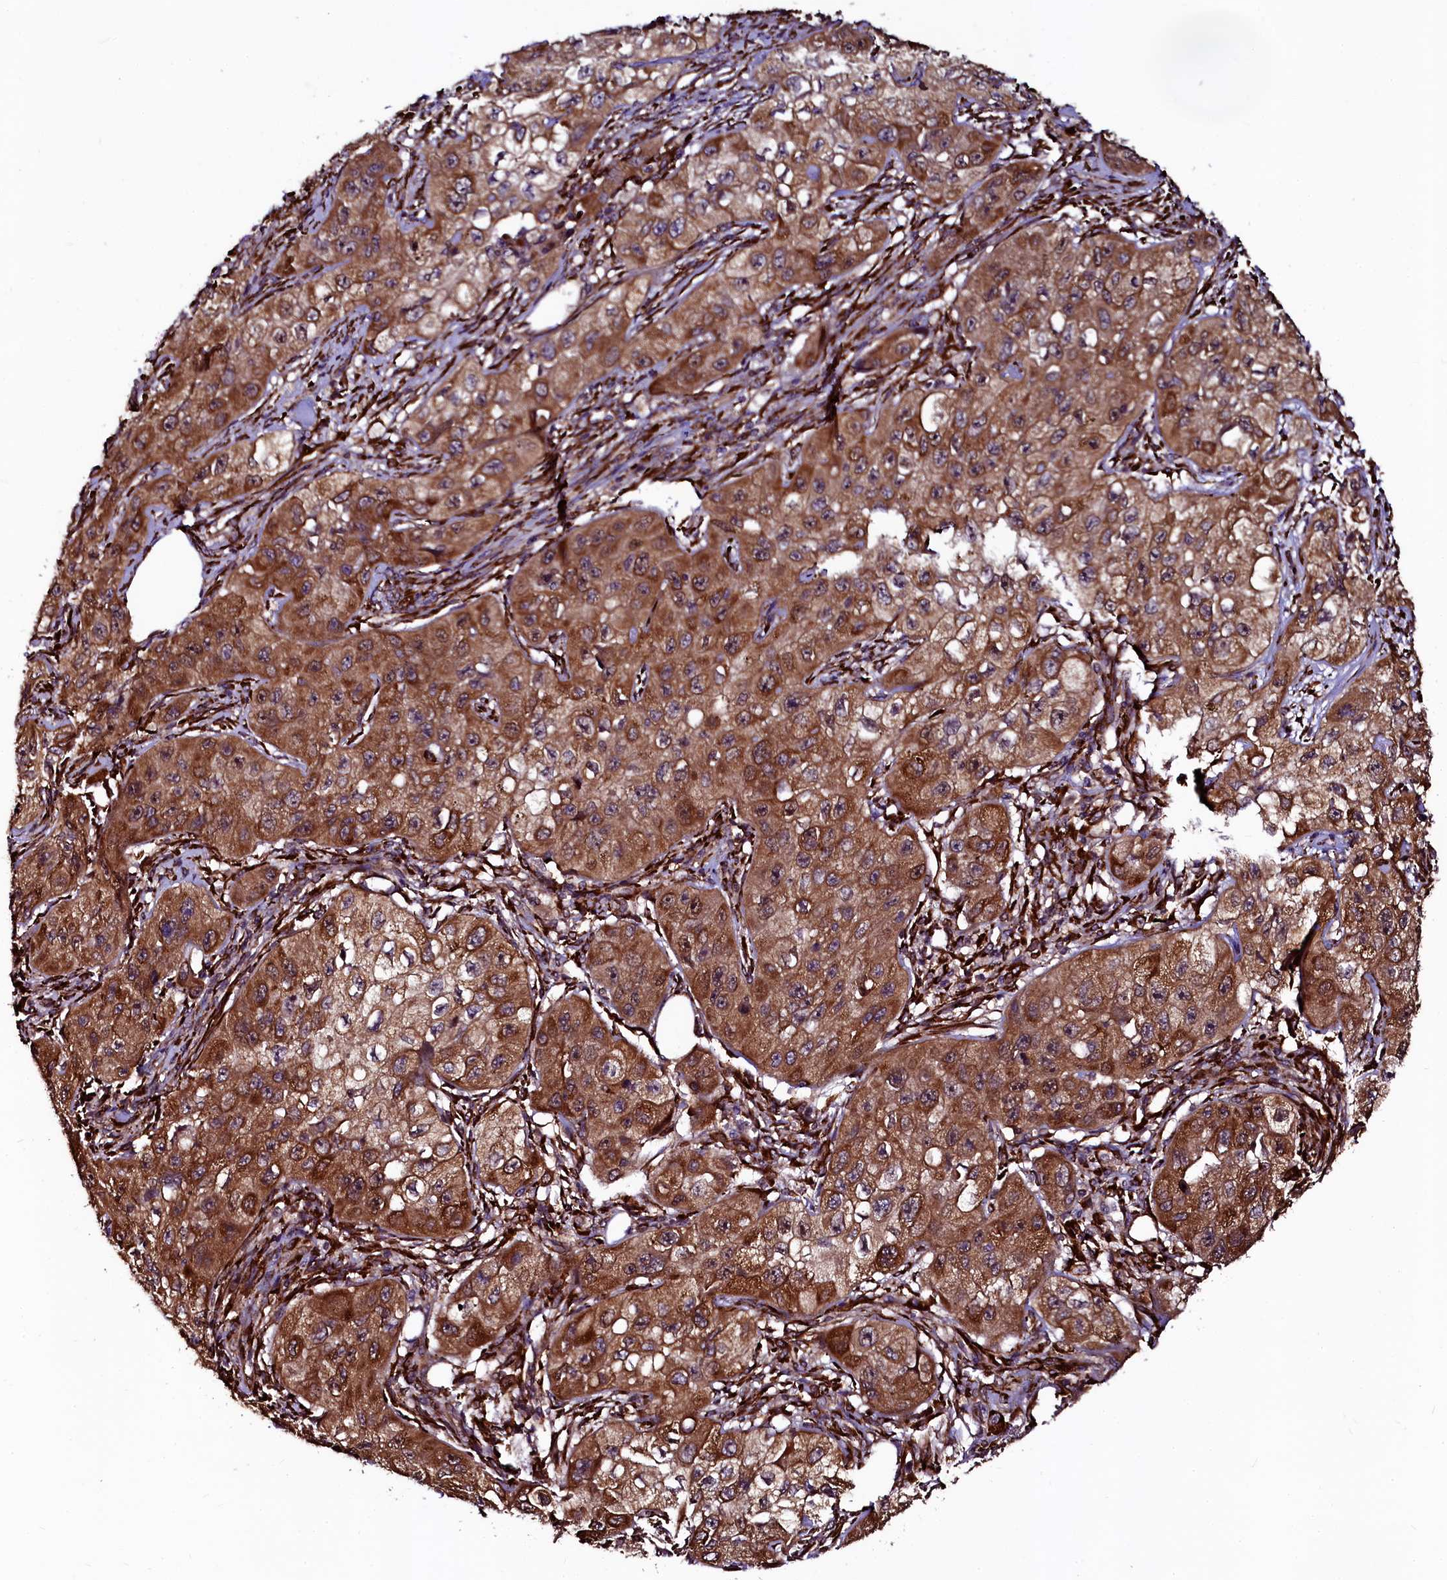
{"staining": {"intensity": "strong", "quantity": ">75%", "location": "cytoplasmic/membranous"}, "tissue": "skin cancer", "cell_type": "Tumor cells", "image_type": "cancer", "snomed": [{"axis": "morphology", "description": "Squamous cell carcinoma, NOS"}, {"axis": "topography", "description": "Skin"}, {"axis": "topography", "description": "Subcutis"}], "caption": "Immunohistochemical staining of skin squamous cell carcinoma reveals strong cytoplasmic/membranous protein positivity in approximately >75% of tumor cells.", "gene": "N4BP1", "patient": {"sex": "male", "age": 73}}